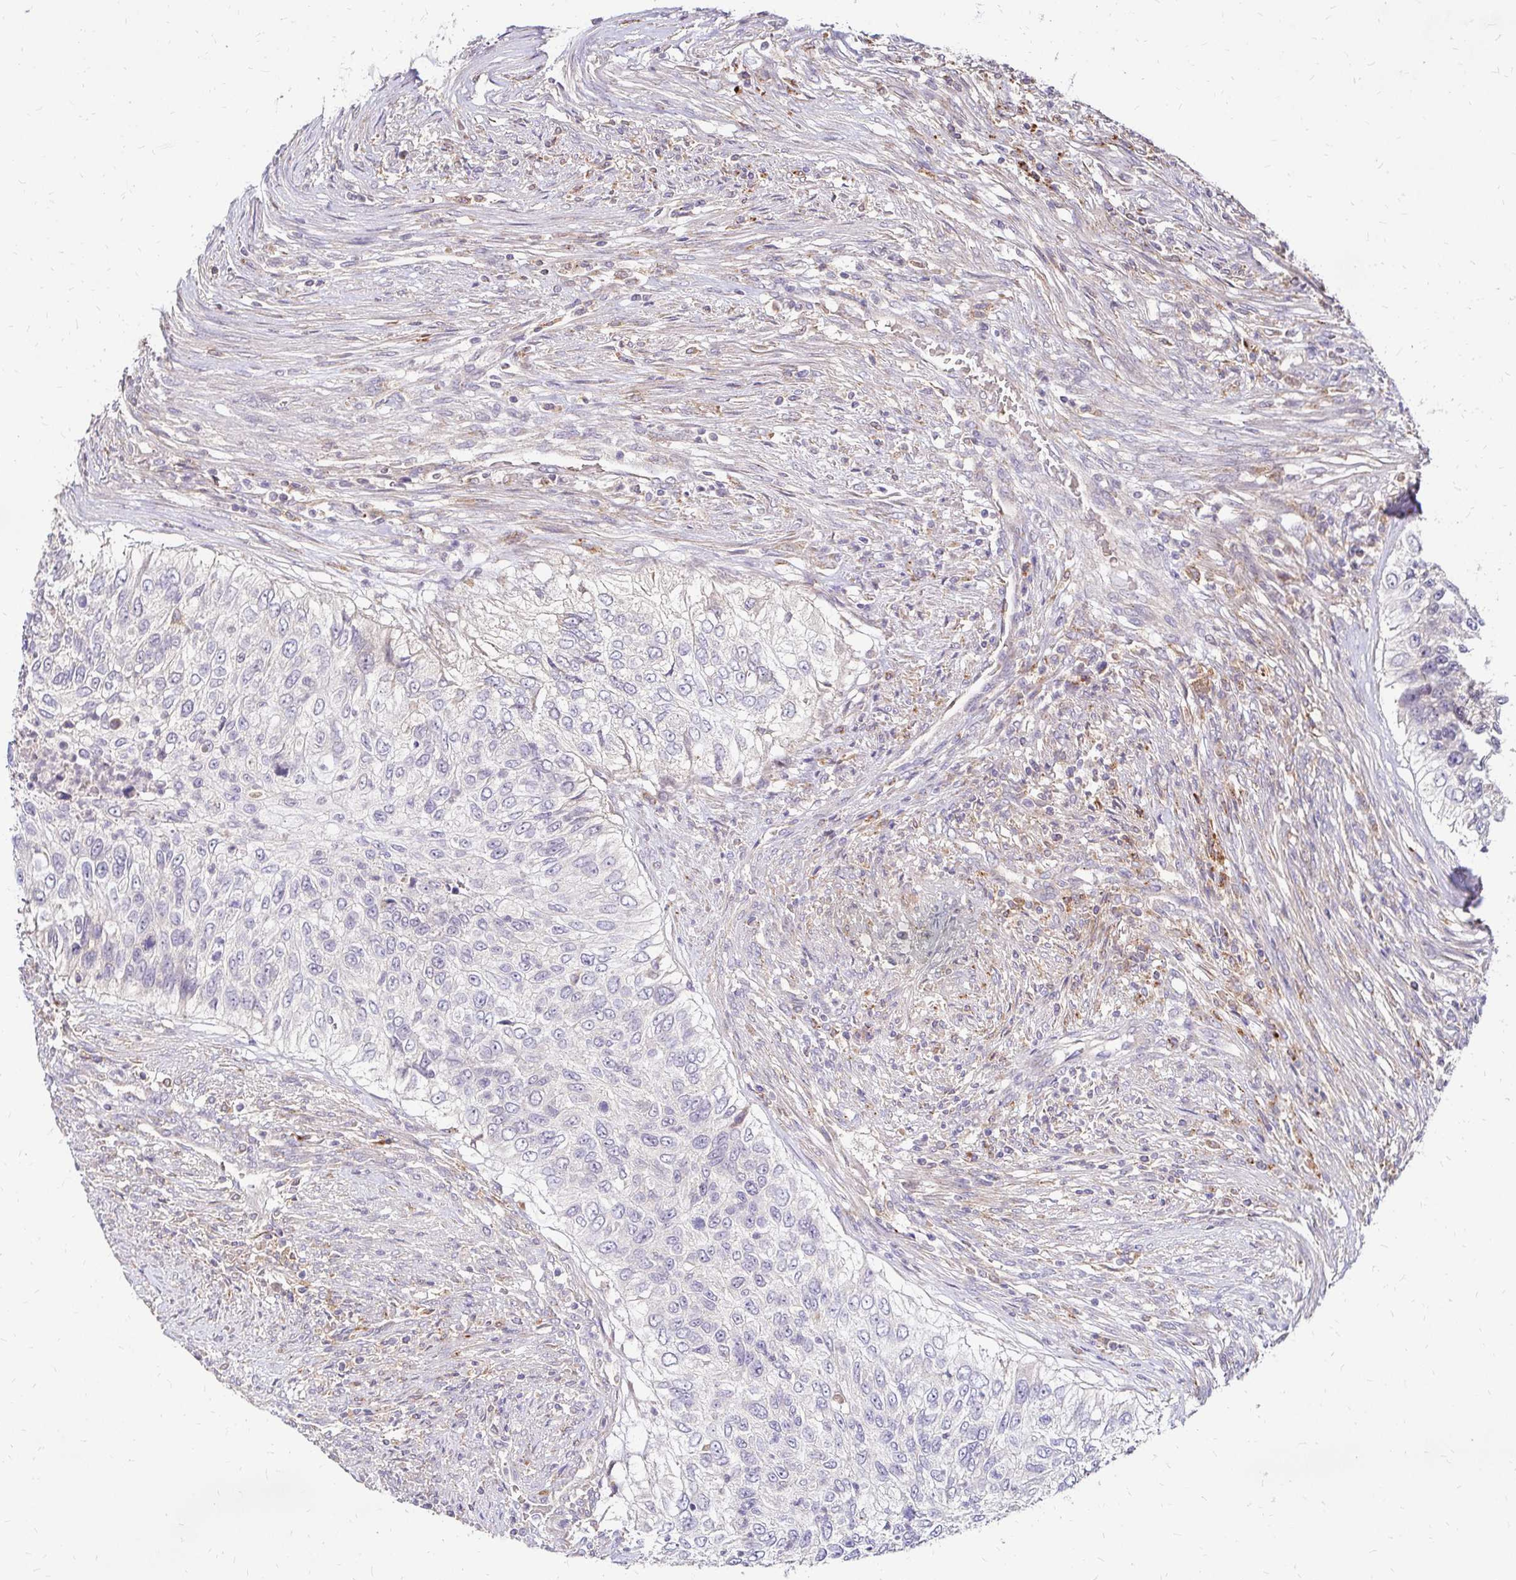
{"staining": {"intensity": "negative", "quantity": "none", "location": "none"}, "tissue": "urothelial cancer", "cell_type": "Tumor cells", "image_type": "cancer", "snomed": [{"axis": "morphology", "description": "Urothelial carcinoma, High grade"}, {"axis": "topography", "description": "Urinary bladder"}], "caption": "There is no significant staining in tumor cells of urothelial carcinoma (high-grade). Nuclei are stained in blue.", "gene": "IDUA", "patient": {"sex": "female", "age": 60}}